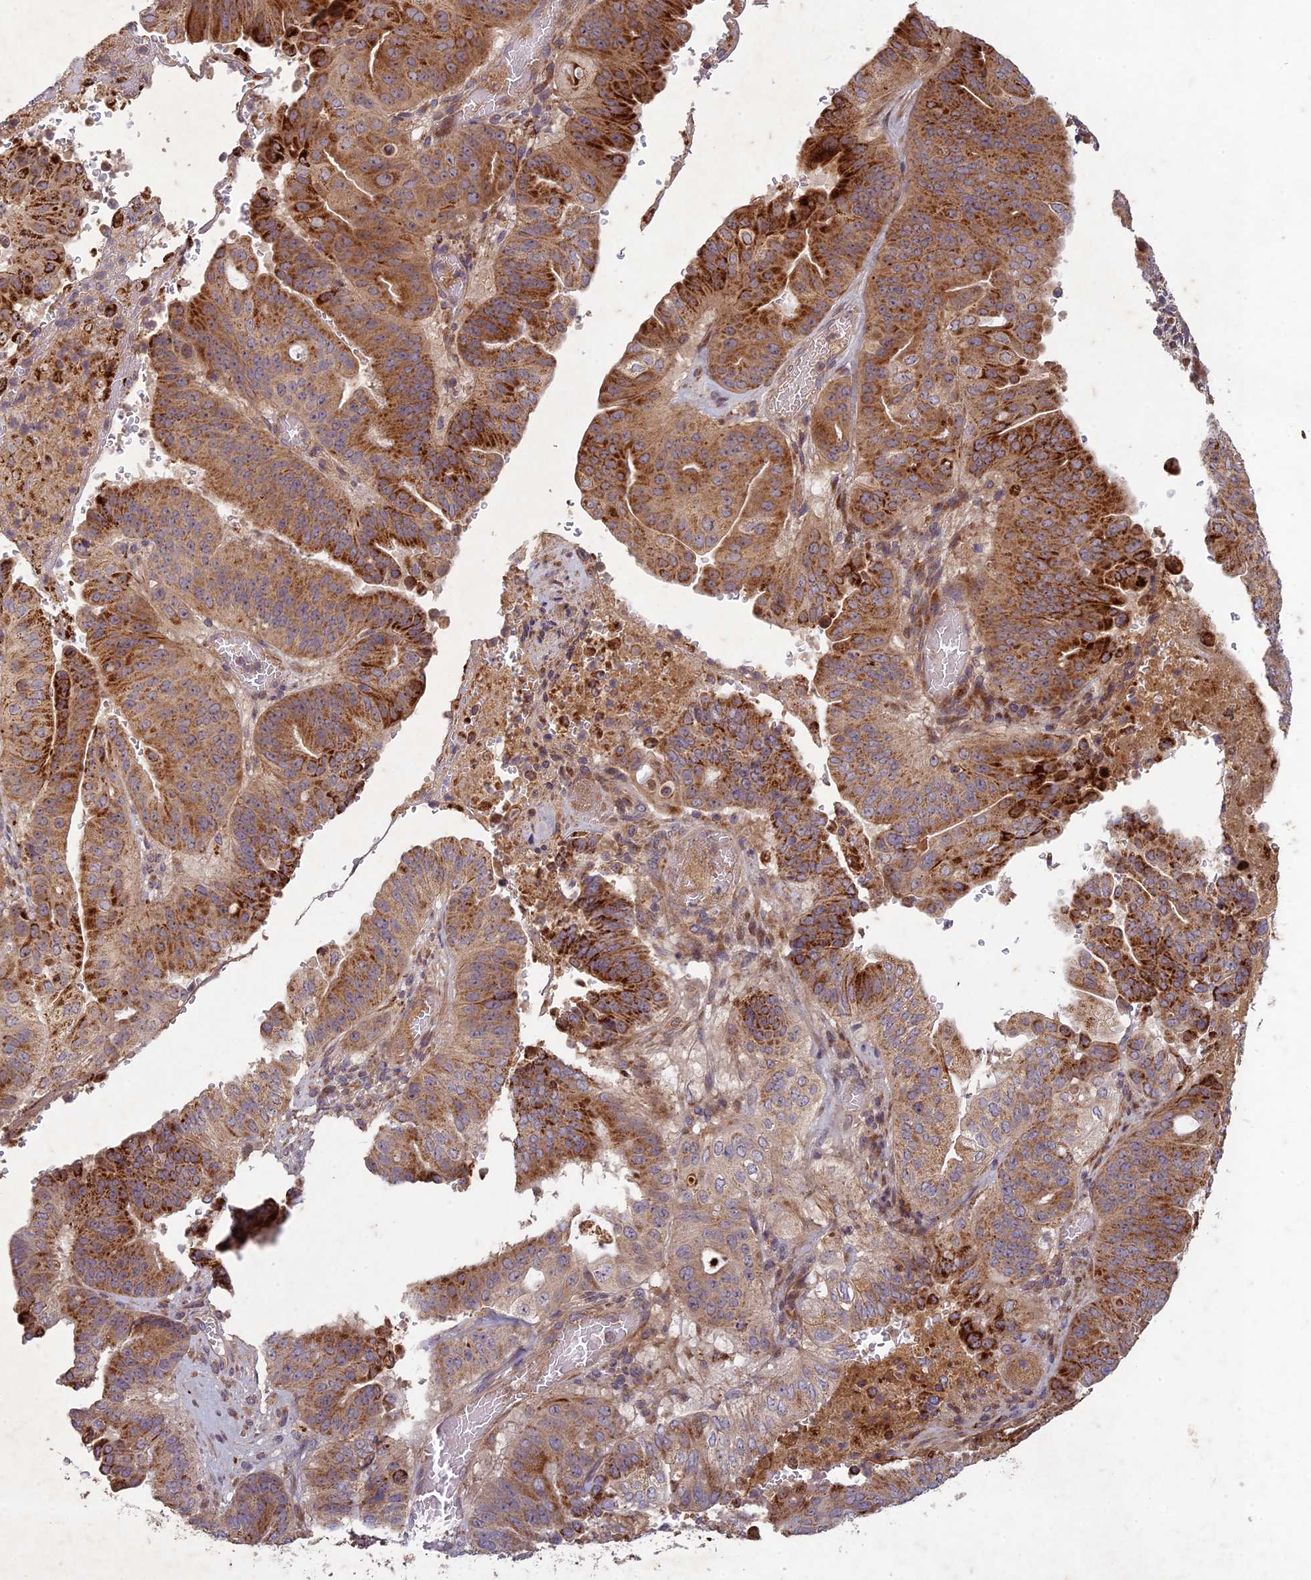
{"staining": {"intensity": "strong", "quantity": "25%-75%", "location": "cytoplasmic/membranous"}, "tissue": "pancreatic cancer", "cell_type": "Tumor cells", "image_type": "cancer", "snomed": [{"axis": "morphology", "description": "Adenocarcinoma, NOS"}, {"axis": "topography", "description": "Pancreas"}], "caption": "Immunohistochemical staining of pancreatic cancer shows high levels of strong cytoplasmic/membranous protein expression in about 25%-75% of tumor cells.", "gene": "TCF25", "patient": {"sex": "female", "age": 77}}